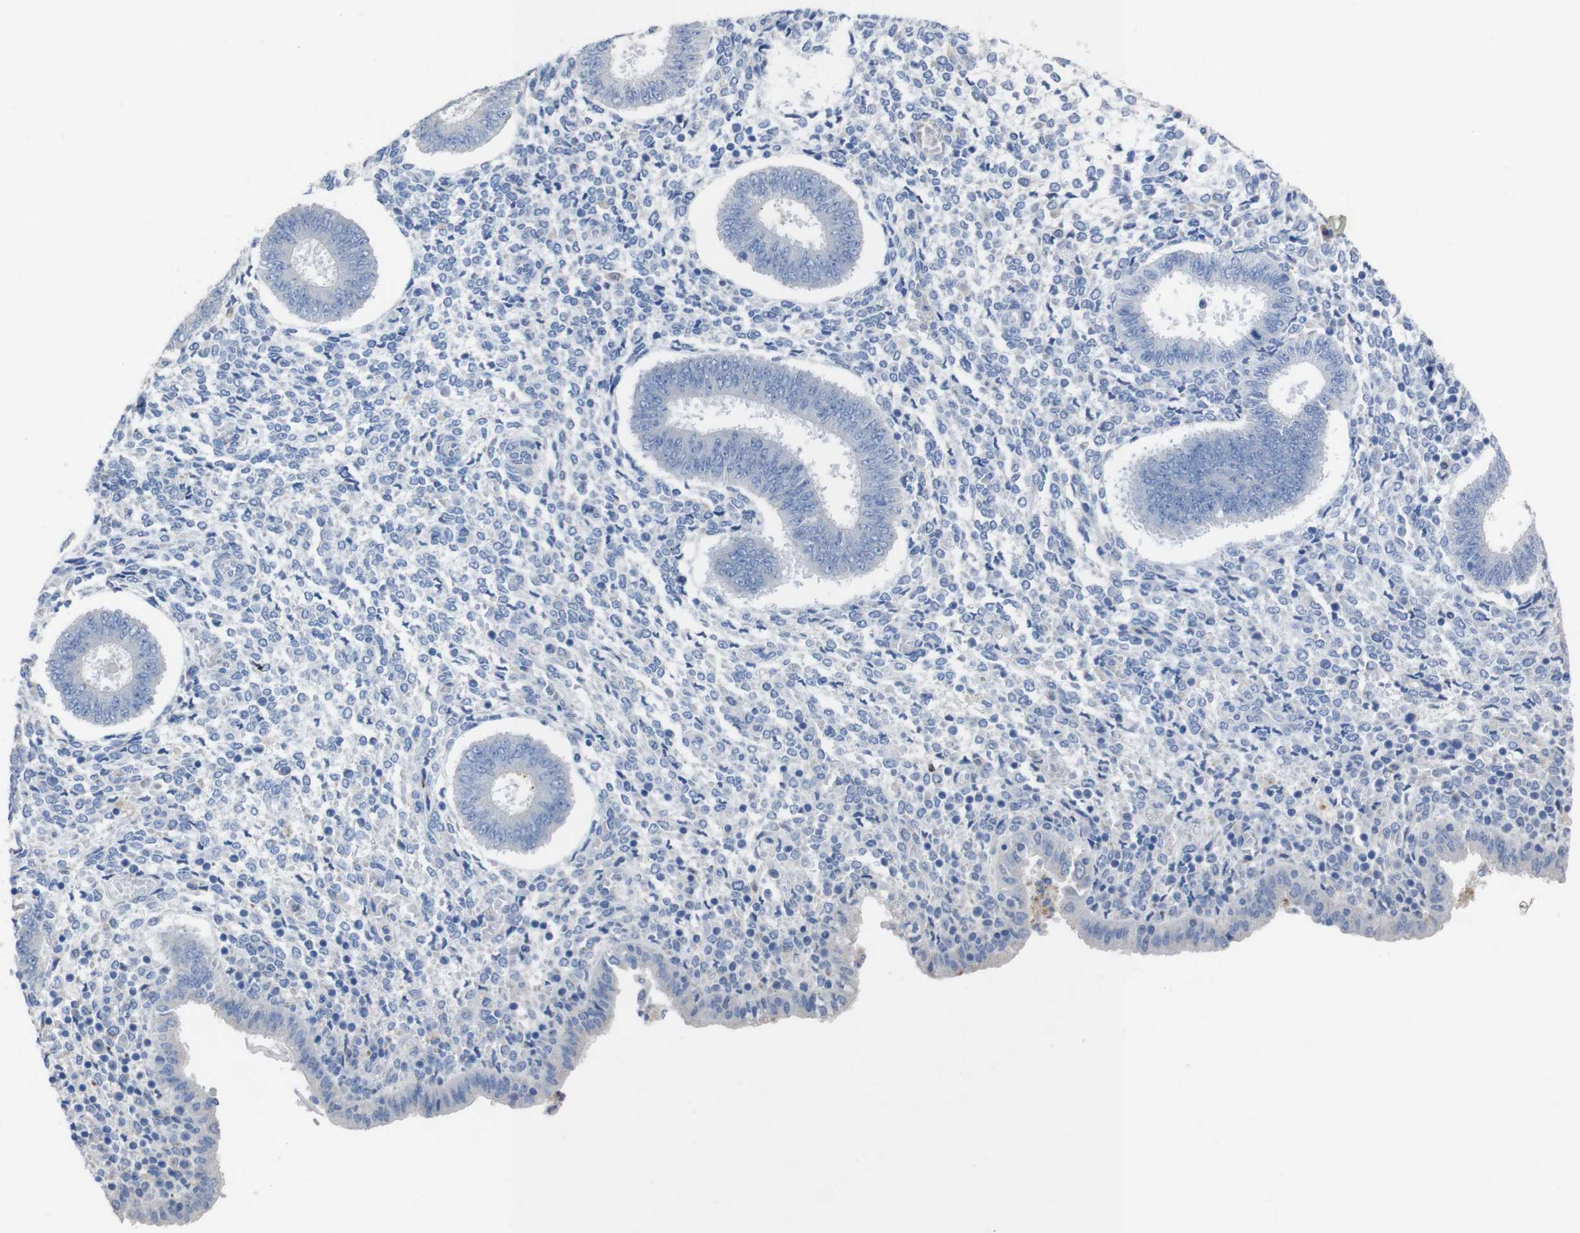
{"staining": {"intensity": "negative", "quantity": "none", "location": "none"}, "tissue": "endometrium", "cell_type": "Cells in endometrial stroma", "image_type": "normal", "snomed": [{"axis": "morphology", "description": "Normal tissue, NOS"}, {"axis": "topography", "description": "Endometrium"}], "caption": "An IHC photomicrograph of normal endometrium is shown. There is no staining in cells in endometrial stroma of endometrium. Nuclei are stained in blue.", "gene": "GJB2", "patient": {"sex": "female", "age": 35}}